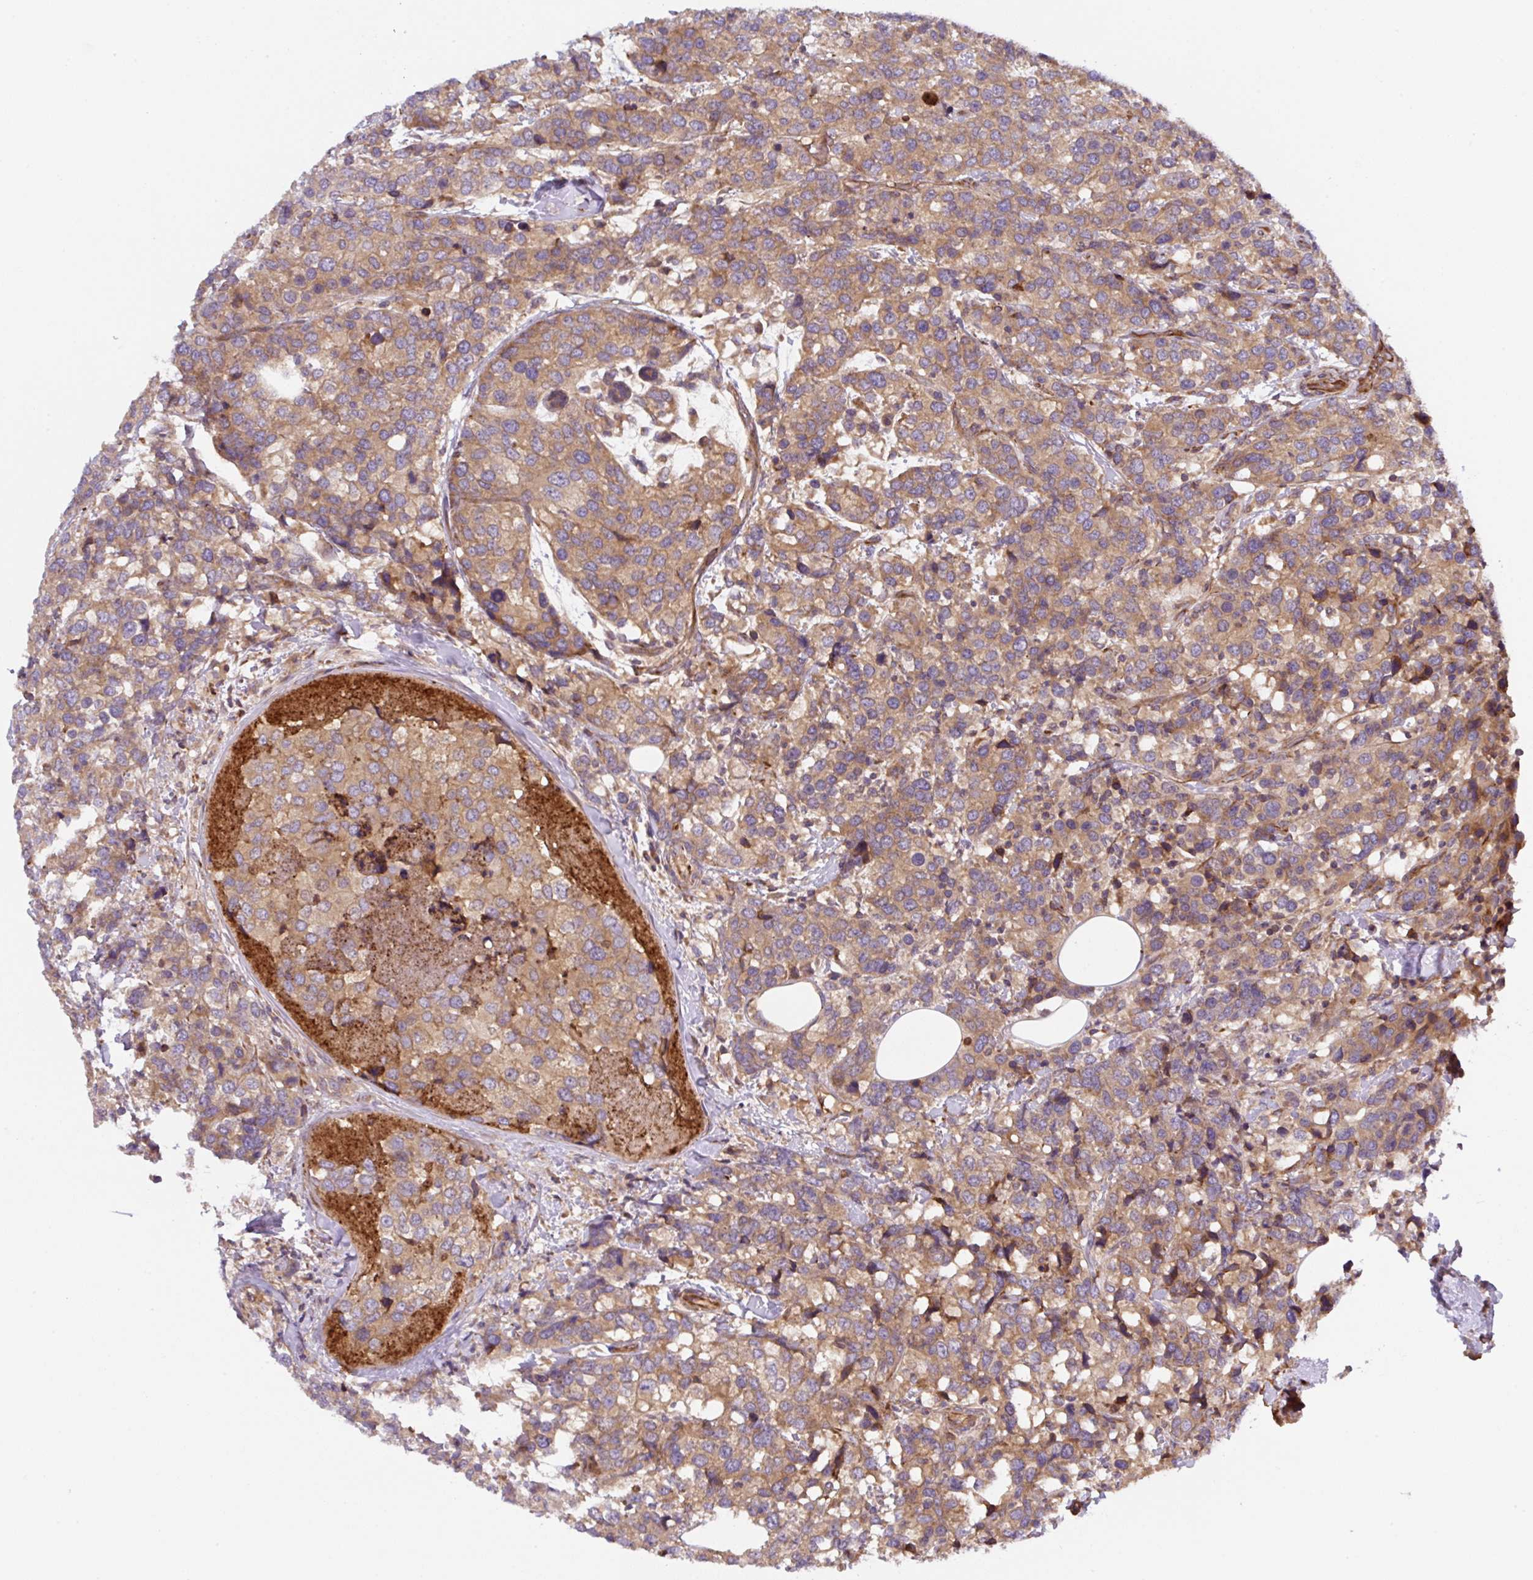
{"staining": {"intensity": "moderate", "quantity": ">75%", "location": "cytoplasmic/membranous"}, "tissue": "breast cancer", "cell_type": "Tumor cells", "image_type": "cancer", "snomed": [{"axis": "morphology", "description": "Lobular carcinoma"}, {"axis": "topography", "description": "Breast"}], "caption": "The immunohistochemical stain shows moderate cytoplasmic/membranous expression in tumor cells of breast lobular carcinoma tissue. (Brightfield microscopy of DAB IHC at high magnification).", "gene": "APOBEC3D", "patient": {"sex": "female", "age": 59}}